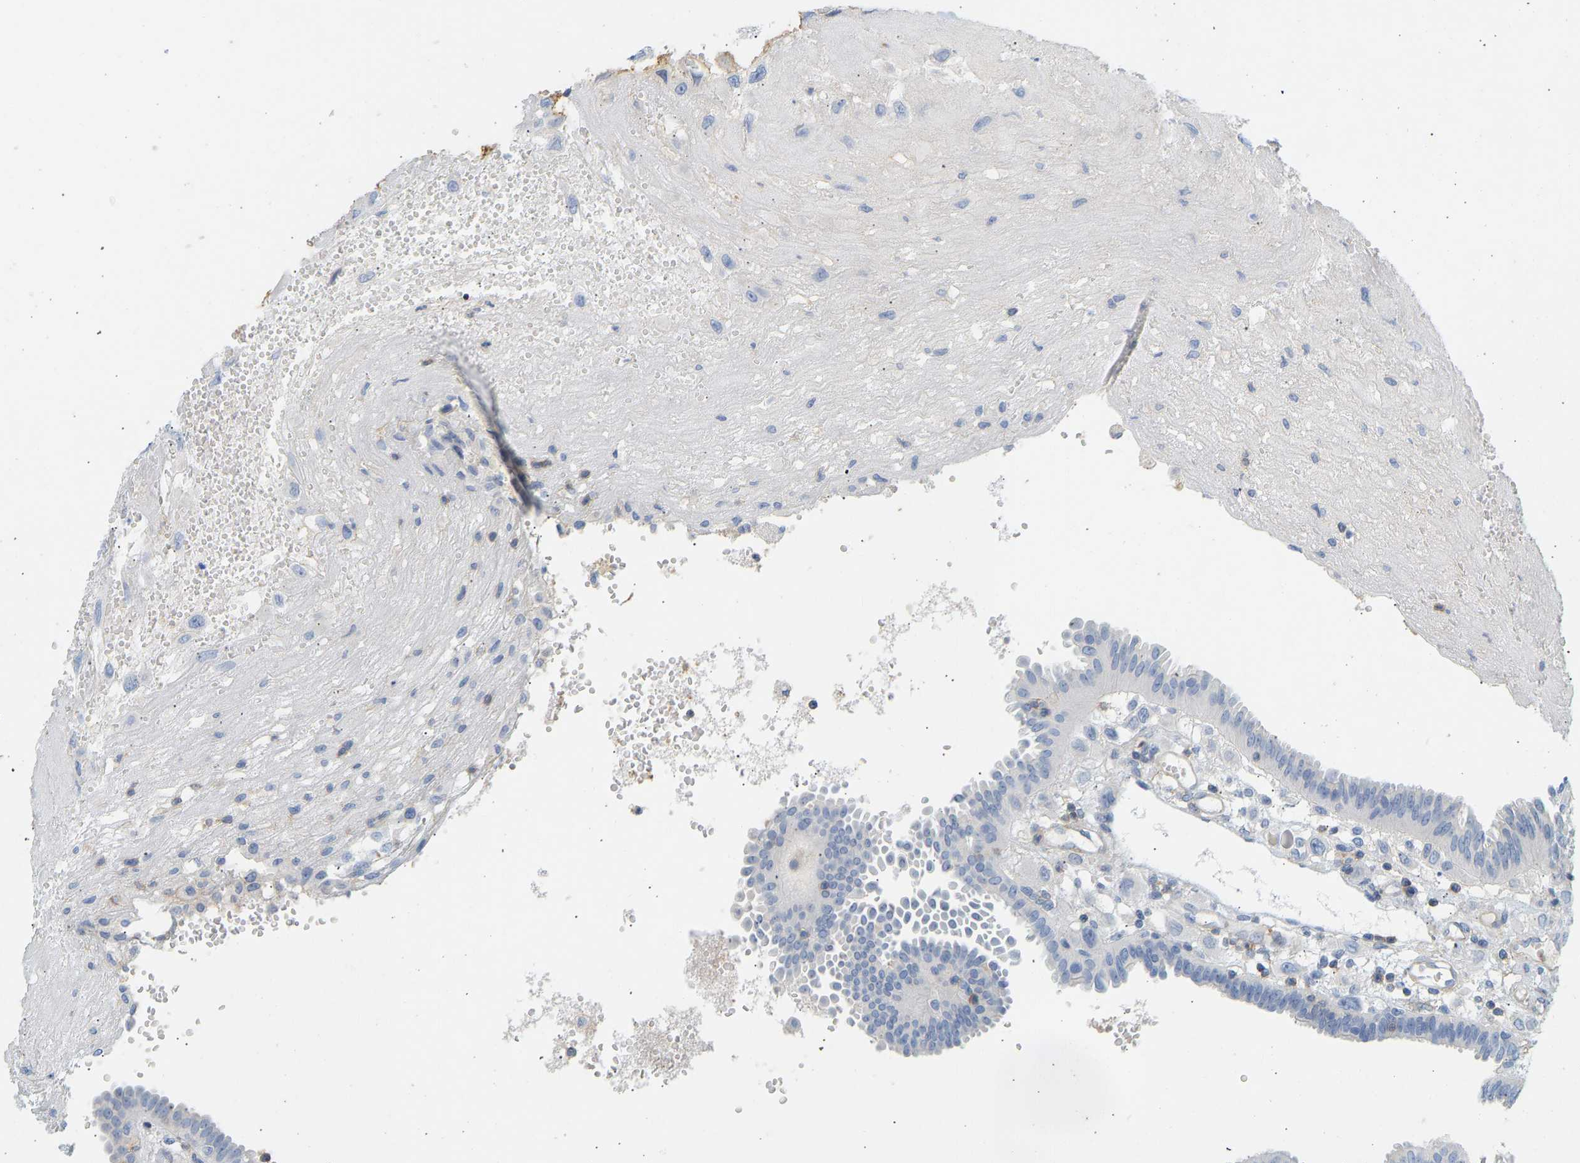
{"staining": {"intensity": "negative", "quantity": "none", "location": "none"}, "tissue": "fallopian tube", "cell_type": "Glandular cells", "image_type": "normal", "snomed": [{"axis": "morphology", "description": "Normal tissue, NOS"}, {"axis": "topography", "description": "Fallopian tube"}, {"axis": "topography", "description": "Placenta"}], "caption": "IHC histopathology image of normal fallopian tube stained for a protein (brown), which demonstrates no positivity in glandular cells.", "gene": "BVES", "patient": {"sex": "female", "age": 32}}